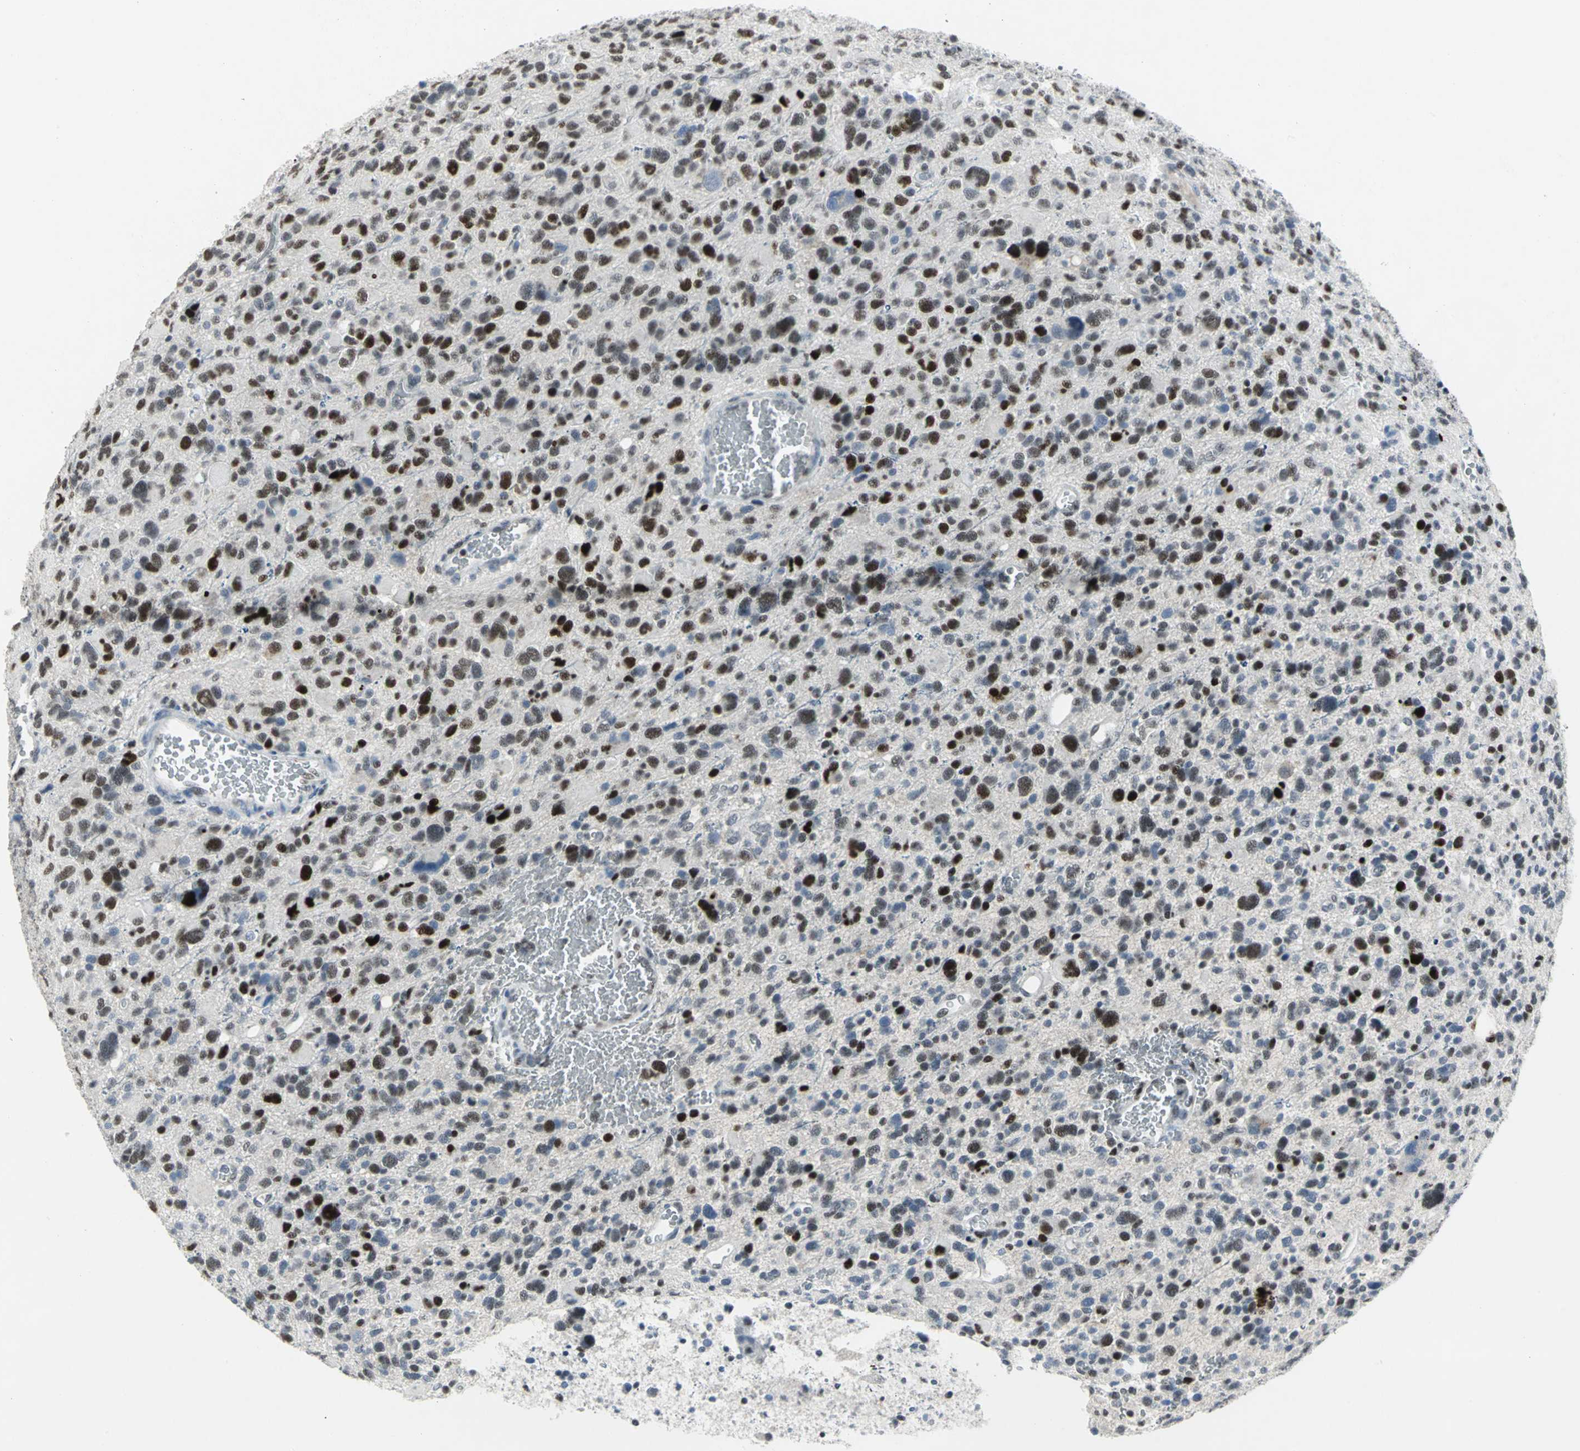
{"staining": {"intensity": "strong", "quantity": "<25%", "location": "nuclear"}, "tissue": "glioma", "cell_type": "Tumor cells", "image_type": "cancer", "snomed": [{"axis": "morphology", "description": "Glioma, malignant, High grade"}, {"axis": "topography", "description": "Brain"}], "caption": "This micrograph exhibits immunohistochemistry (IHC) staining of human malignant glioma (high-grade), with medium strong nuclear staining in approximately <25% of tumor cells.", "gene": "RPA1", "patient": {"sex": "male", "age": 48}}